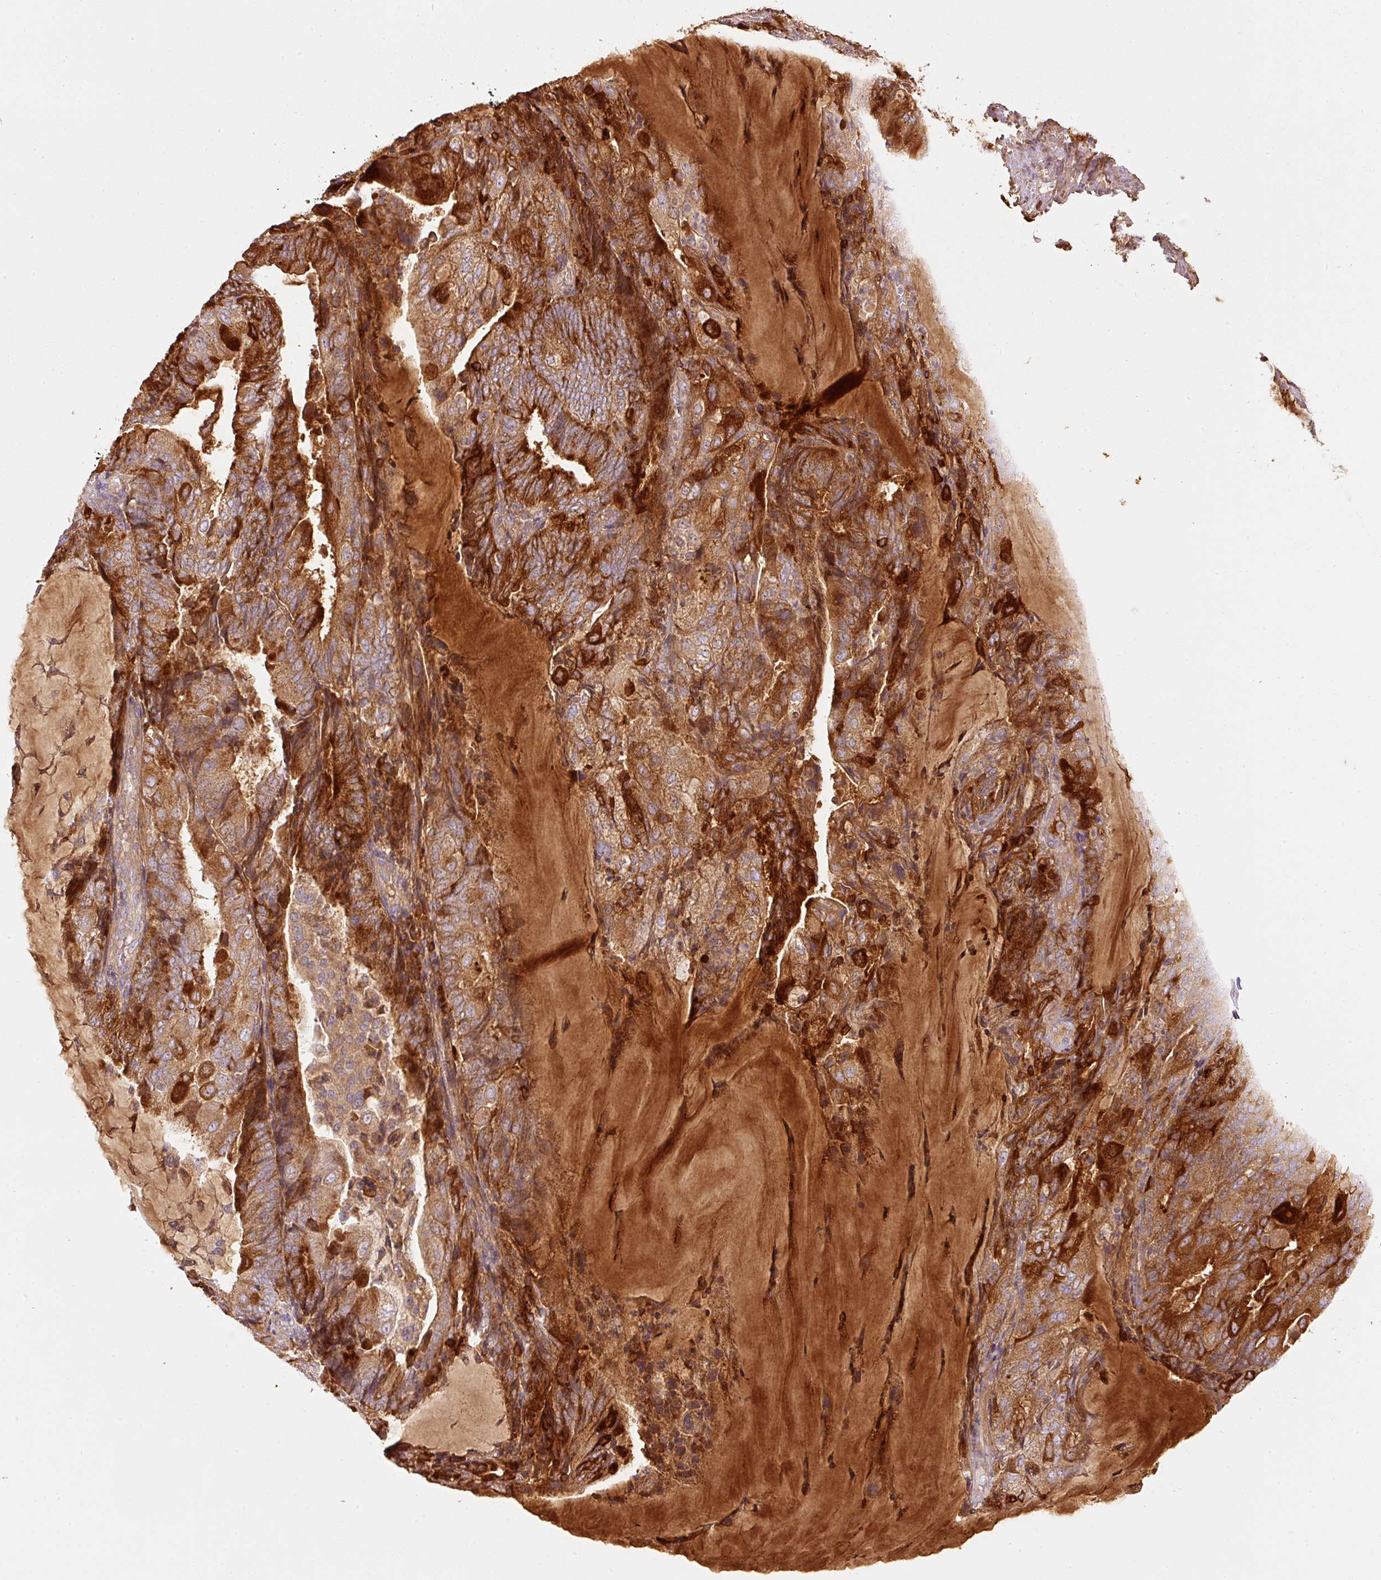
{"staining": {"intensity": "strong", "quantity": ">75%", "location": "cytoplasmic/membranous"}, "tissue": "endometrial cancer", "cell_type": "Tumor cells", "image_type": "cancer", "snomed": [{"axis": "morphology", "description": "Adenocarcinoma, NOS"}, {"axis": "topography", "description": "Endometrium"}], "caption": "Endometrial adenocarcinoma tissue reveals strong cytoplasmic/membranous expression in approximately >75% of tumor cells, visualized by immunohistochemistry. The staining was performed using DAB (3,3'-diaminobenzidine) to visualize the protein expression in brown, while the nuclei were stained in blue with hematoxylin (Magnification: 20x).", "gene": "SERPING1", "patient": {"sex": "female", "age": 81}}